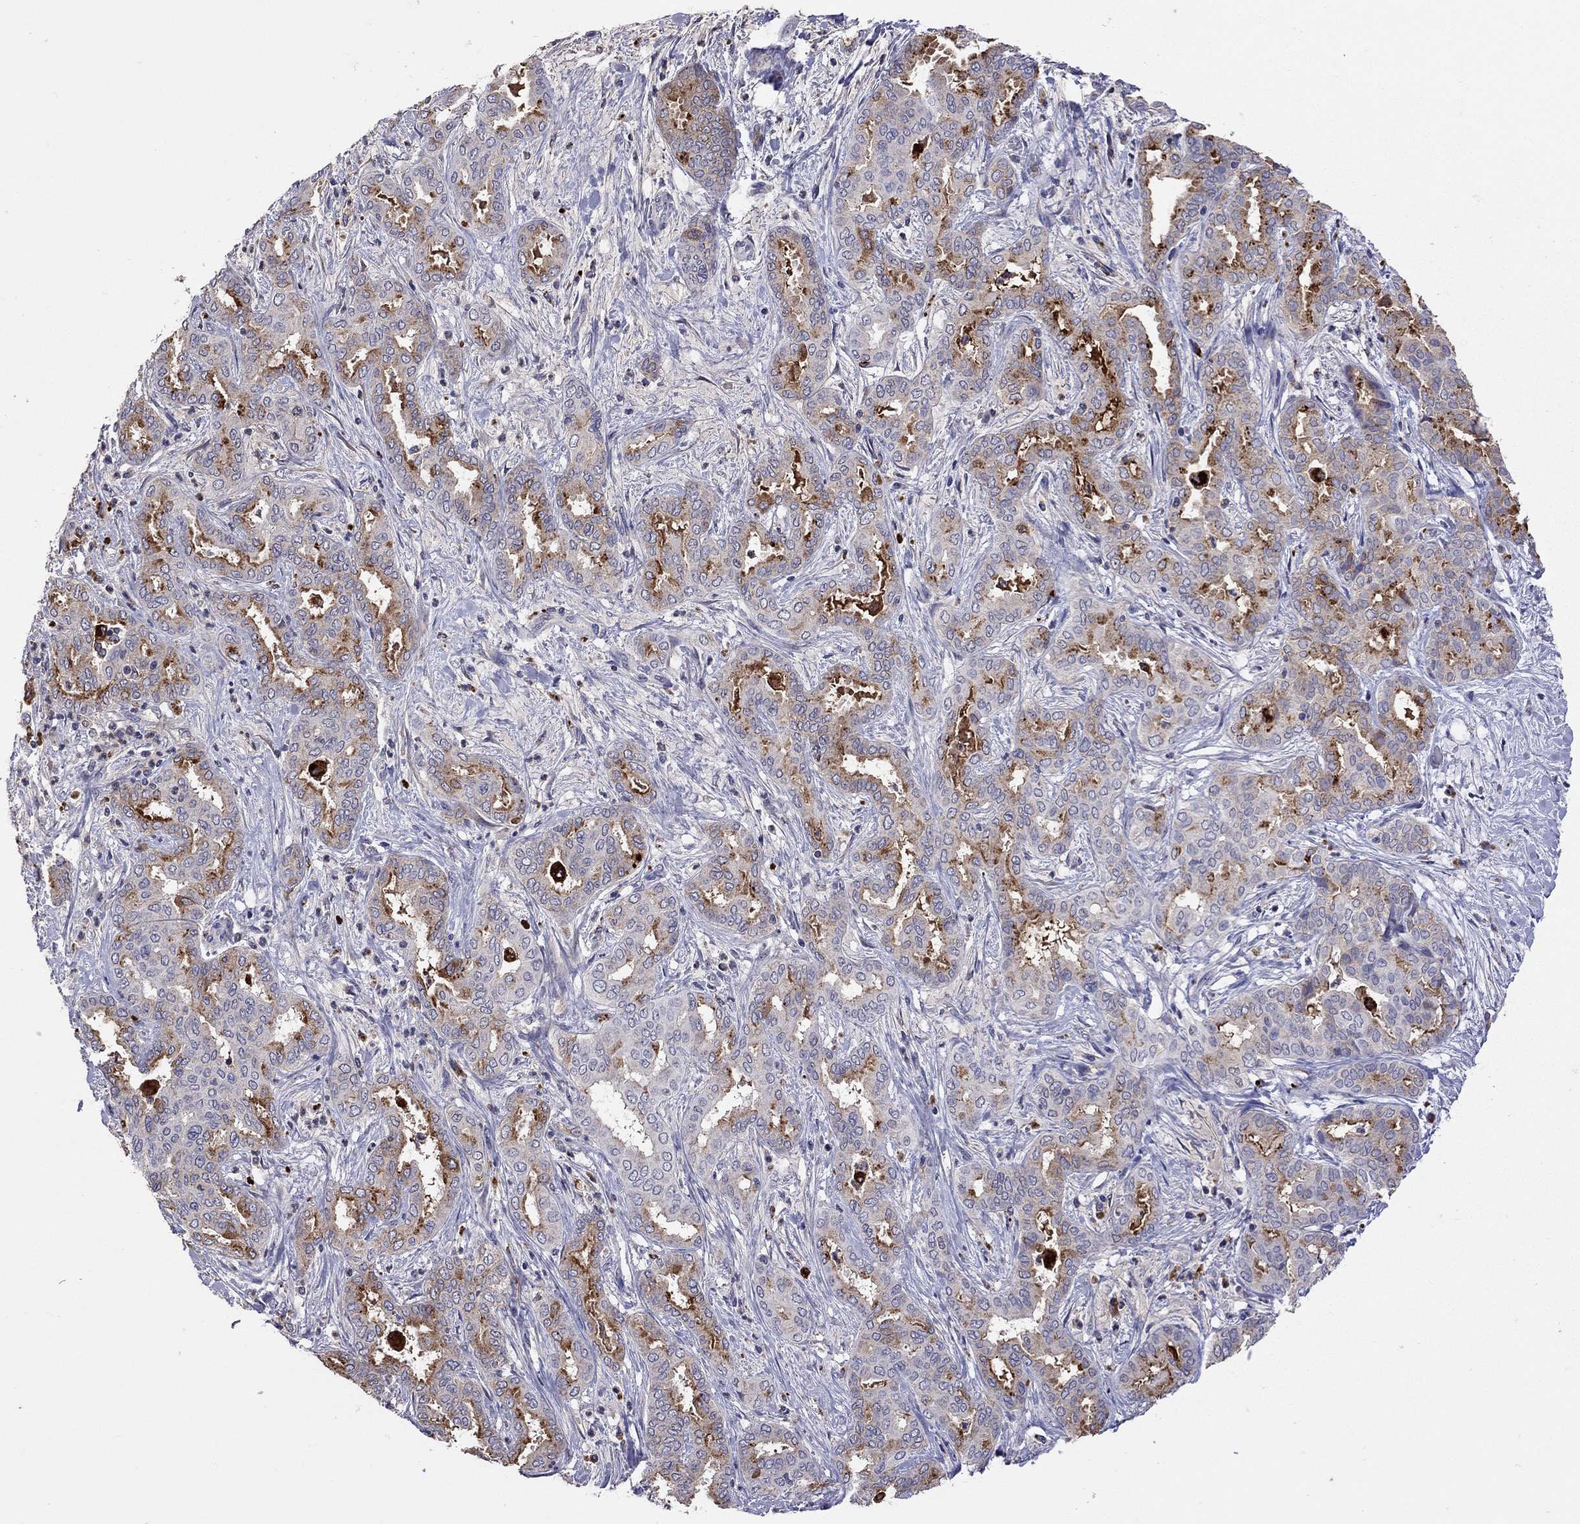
{"staining": {"intensity": "negative", "quantity": "none", "location": "none"}, "tissue": "liver cancer", "cell_type": "Tumor cells", "image_type": "cancer", "snomed": [{"axis": "morphology", "description": "Cholangiocarcinoma"}, {"axis": "topography", "description": "Liver"}], "caption": "A histopathology image of human liver cancer (cholangiocarcinoma) is negative for staining in tumor cells.", "gene": "SERPINA3", "patient": {"sex": "female", "age": 64}}